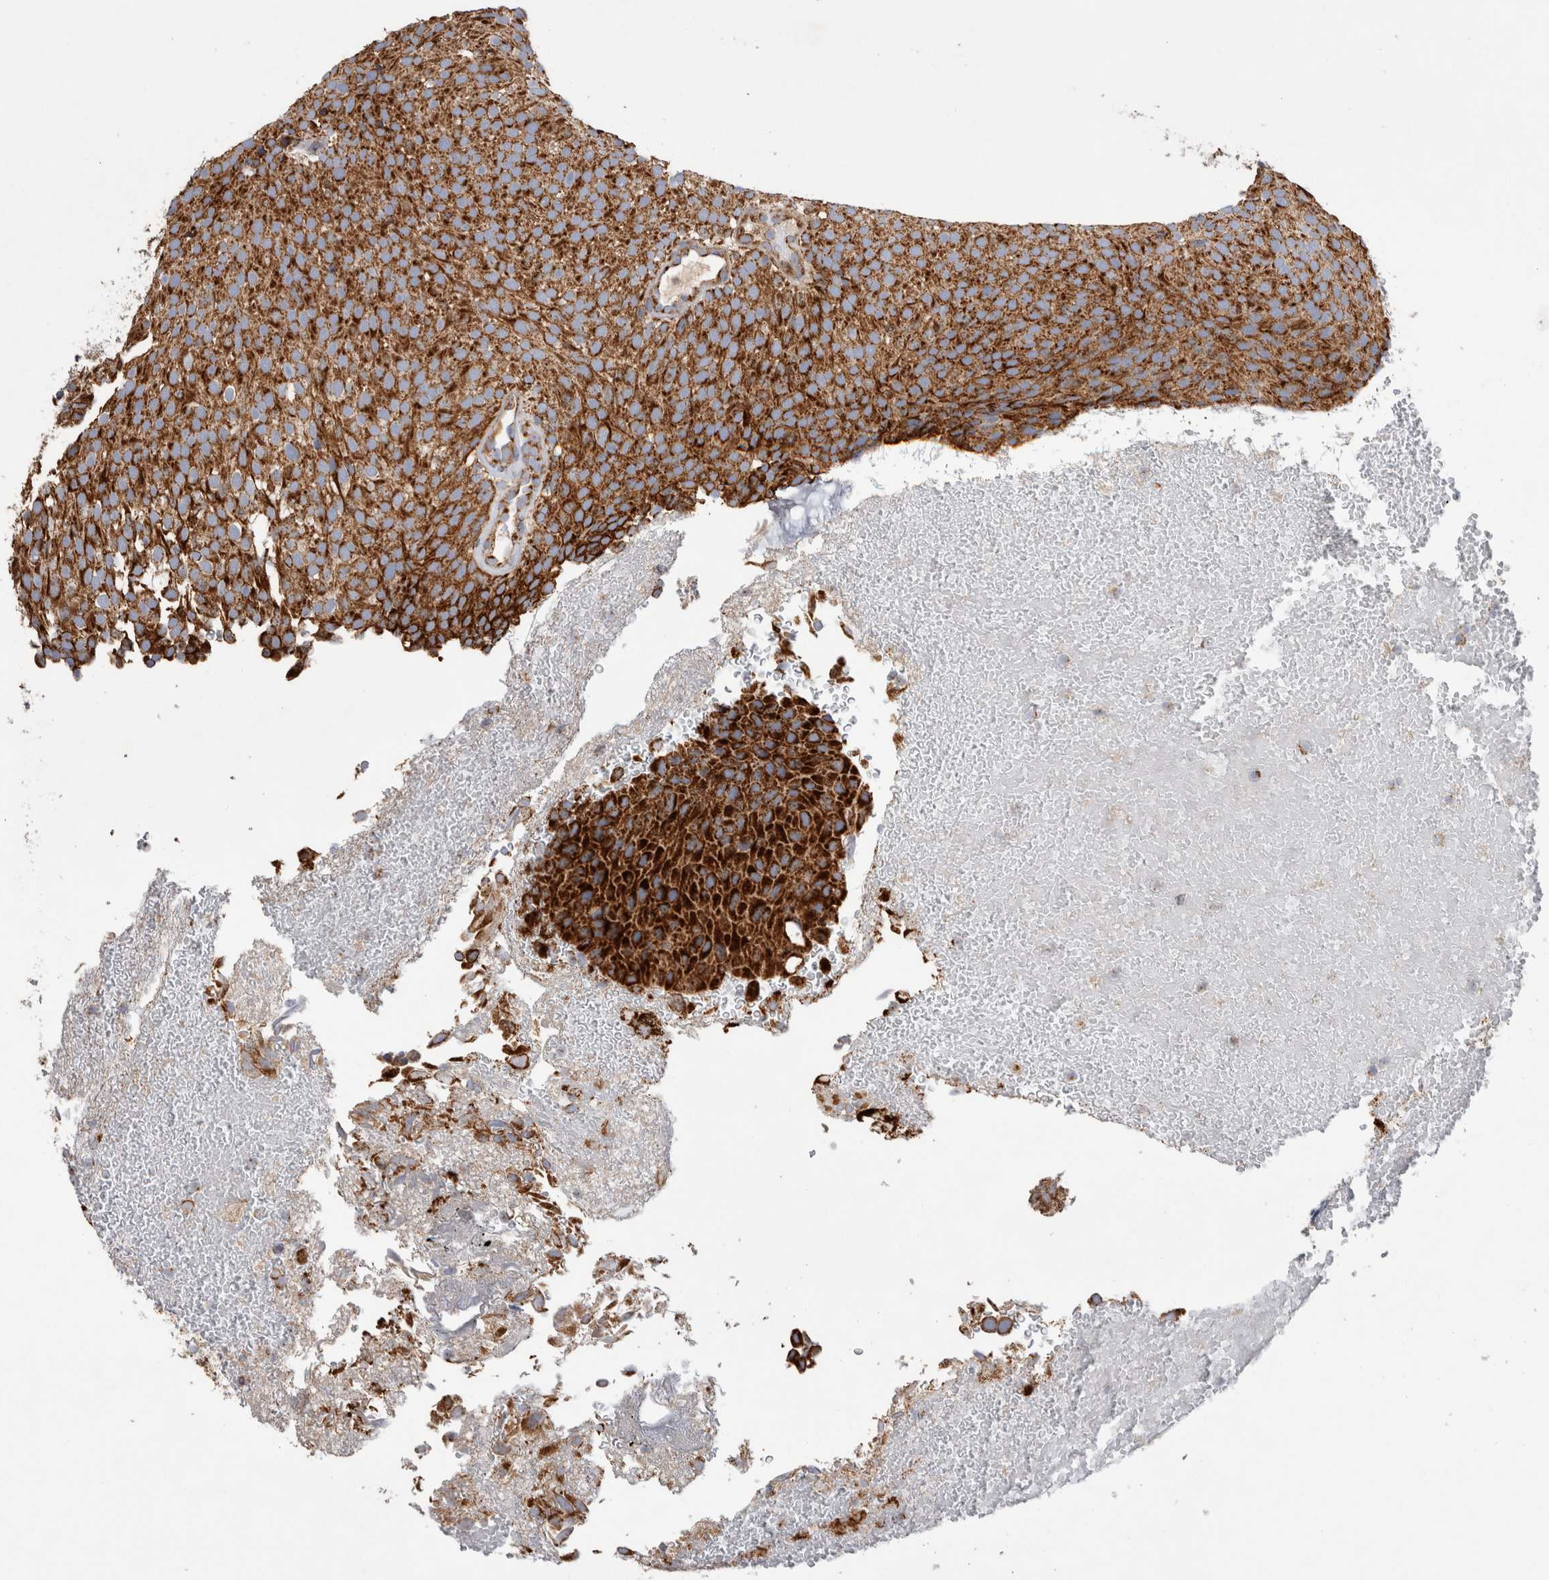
{"staining": {"intensity": "strong", "quantity": ">75%", "location": "cytoplasmic/membranous"}, "tissue": "urothelial cancer", "cell_type": "Tumor cells", "image_type": "cancer", "snomed": [{"axis": "morphology", "description": "Urothelial carcinoma, Low grade"}, {"axis": "topography", "description": "Urinary bladder"}], "caption": "Immunohistochemical staining of low-grade urothelial carcinoma exhibits strong cytoplasmic/membranous protein staining in about >75% of tumor cells. Using DAB (3,3'-diaminobenzidine) (brown) and hematoxylin (blue) stains, captured at high magnification using brightfield microscopy.", "gene": "IARS2", "patient": {"sex": "male", "age": 78}}